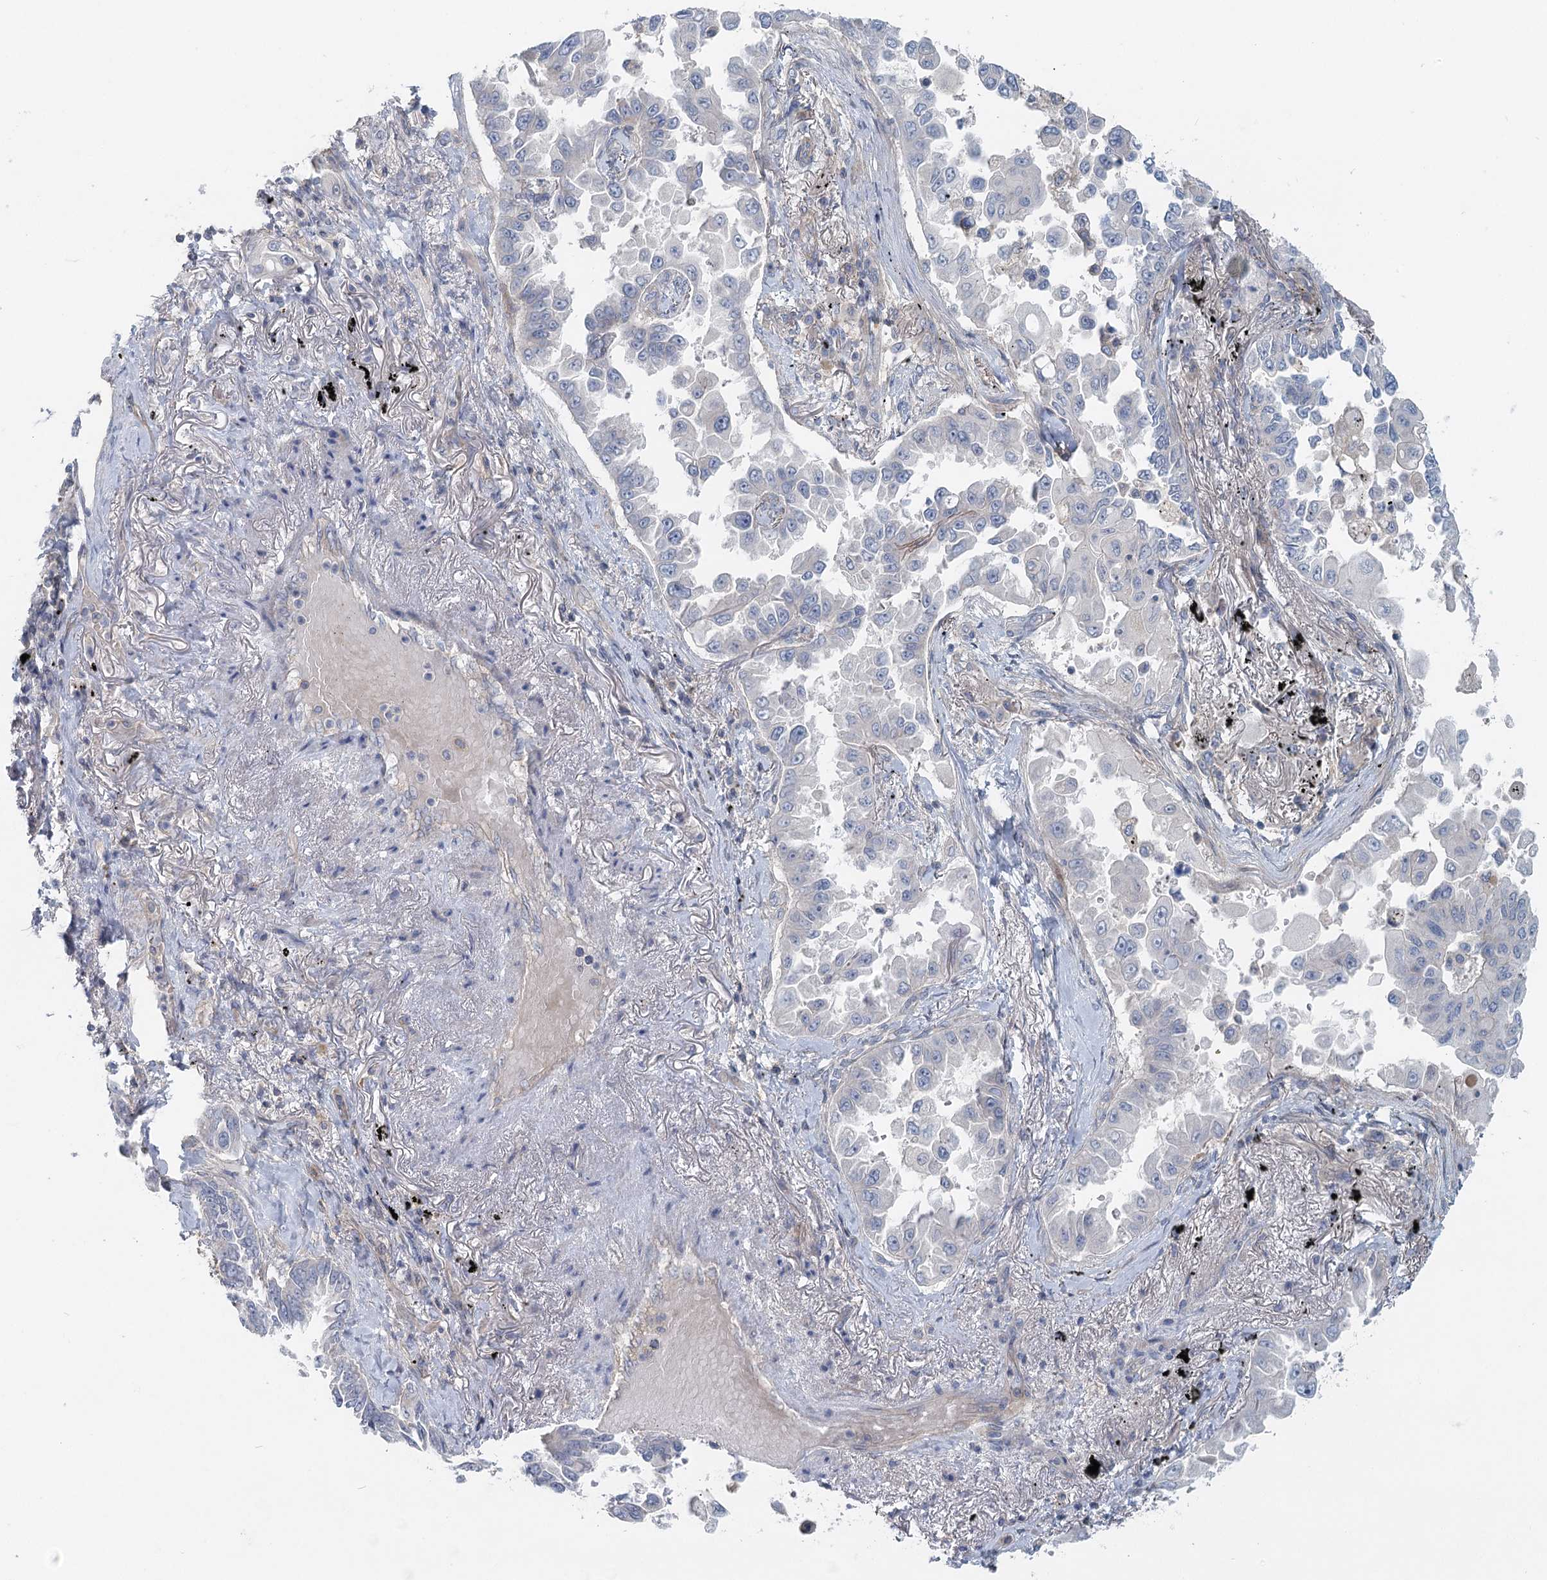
{"staining": {"intensity": "negative", "quantity": "none", "location": "none"}, "tissue": "lung cancer", "cell_type": "Tumor cells", "image_type": "cancer", "snomed": [{"axis": "morphology", "description": "Adenocarcinoma, NOS"}, {"axis": "topography", "description": "Lung"}], "caption": "An image of human adenocarcinoma (lung) is negative for staining in tumor cells.", "gene": "DNMBP", "patient": {"sex": "female", "age": 67}}